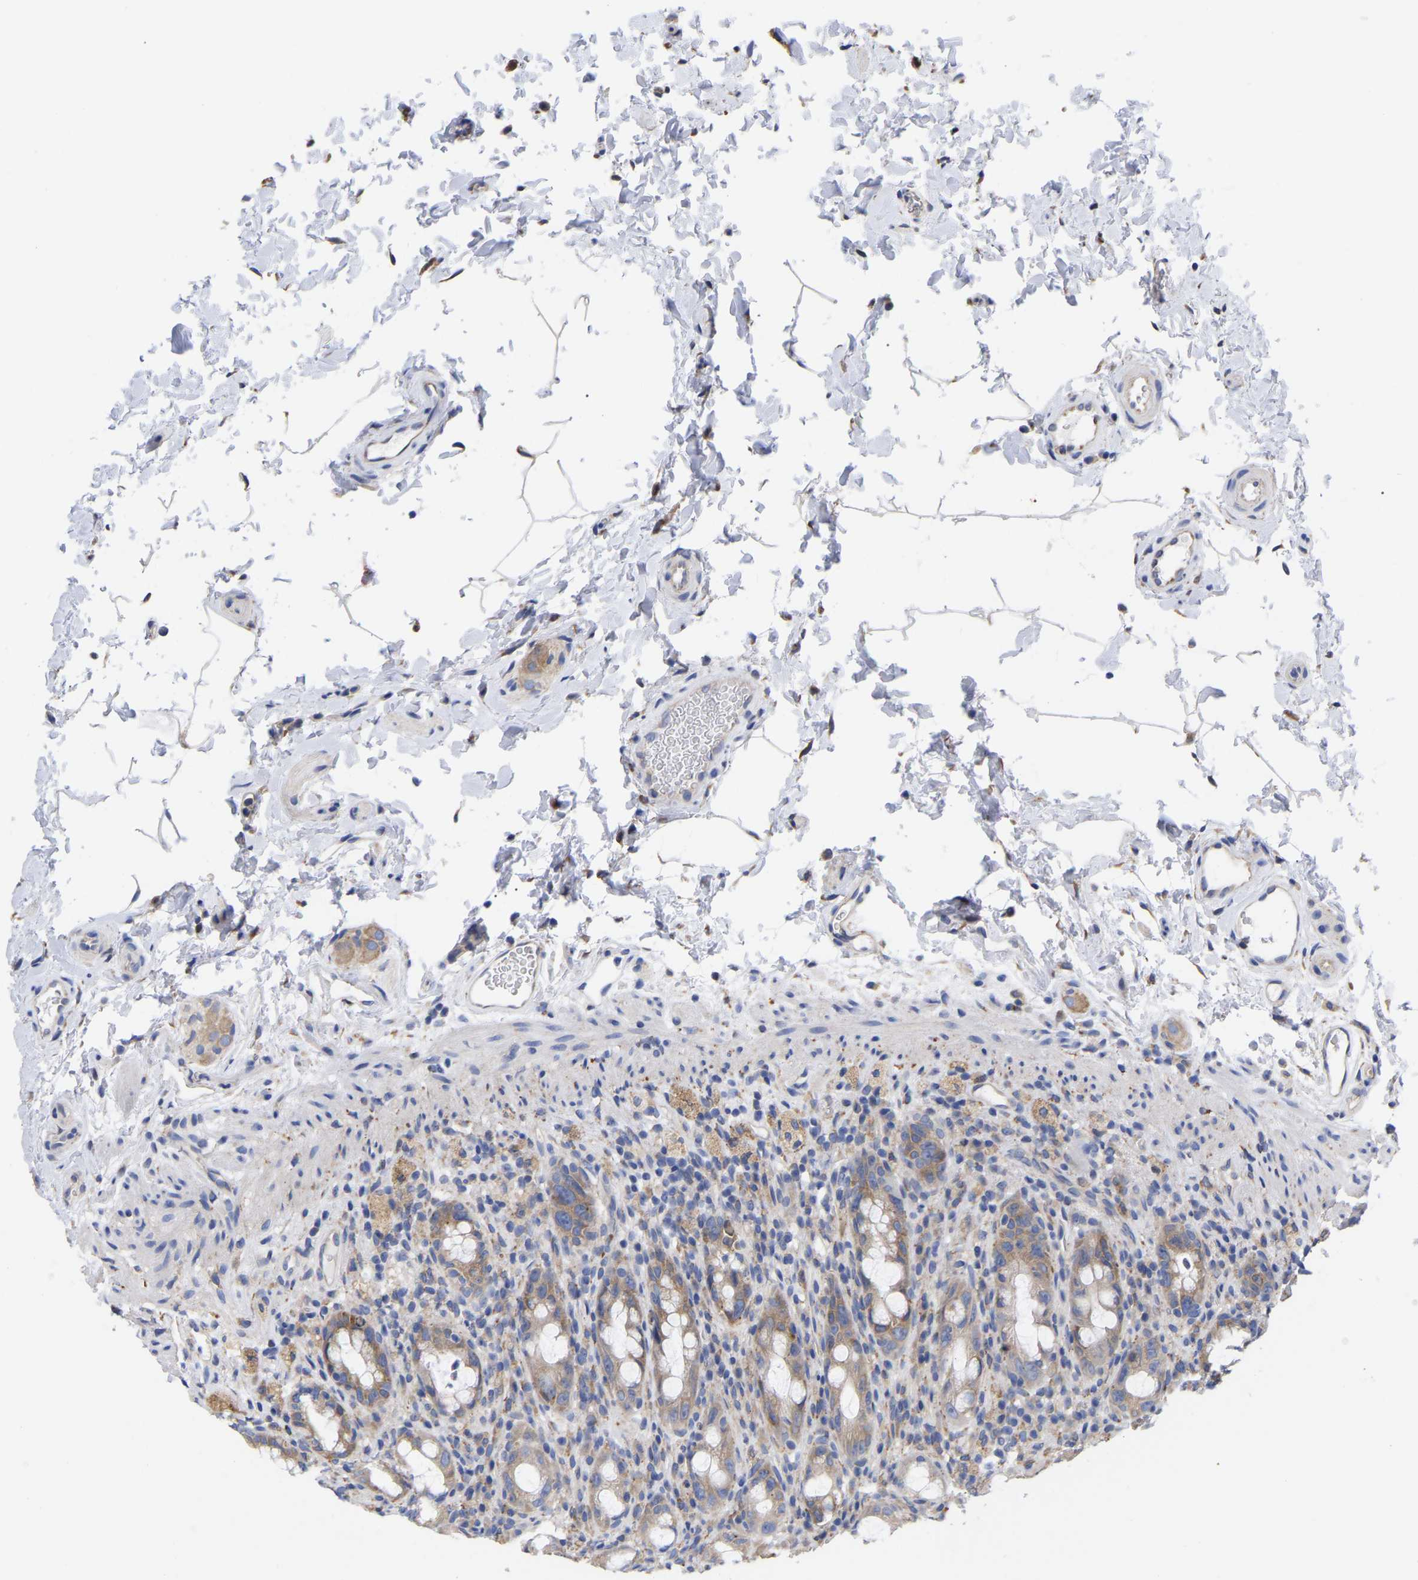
{"staining": {"intensity": "moderate", "quantity": ">75%", "location": "cytoplasmic/membranous"}, "tissue": "rectum", "cell_type": "Glandular cells", "image_type": "normal", "snomed": [{"axis": "morphology", "description": "Normal tissue, NOS"}, {"axis": "topography", "description": "Rectum"}], "caption": "Rectum stained with DAB IHC reveals medium levels of moderate cytoplasmic/membranous expression in about >75% of glandular cells.", "gene": "CFAP298", "patient": {"sex": "male", "age": 44}}